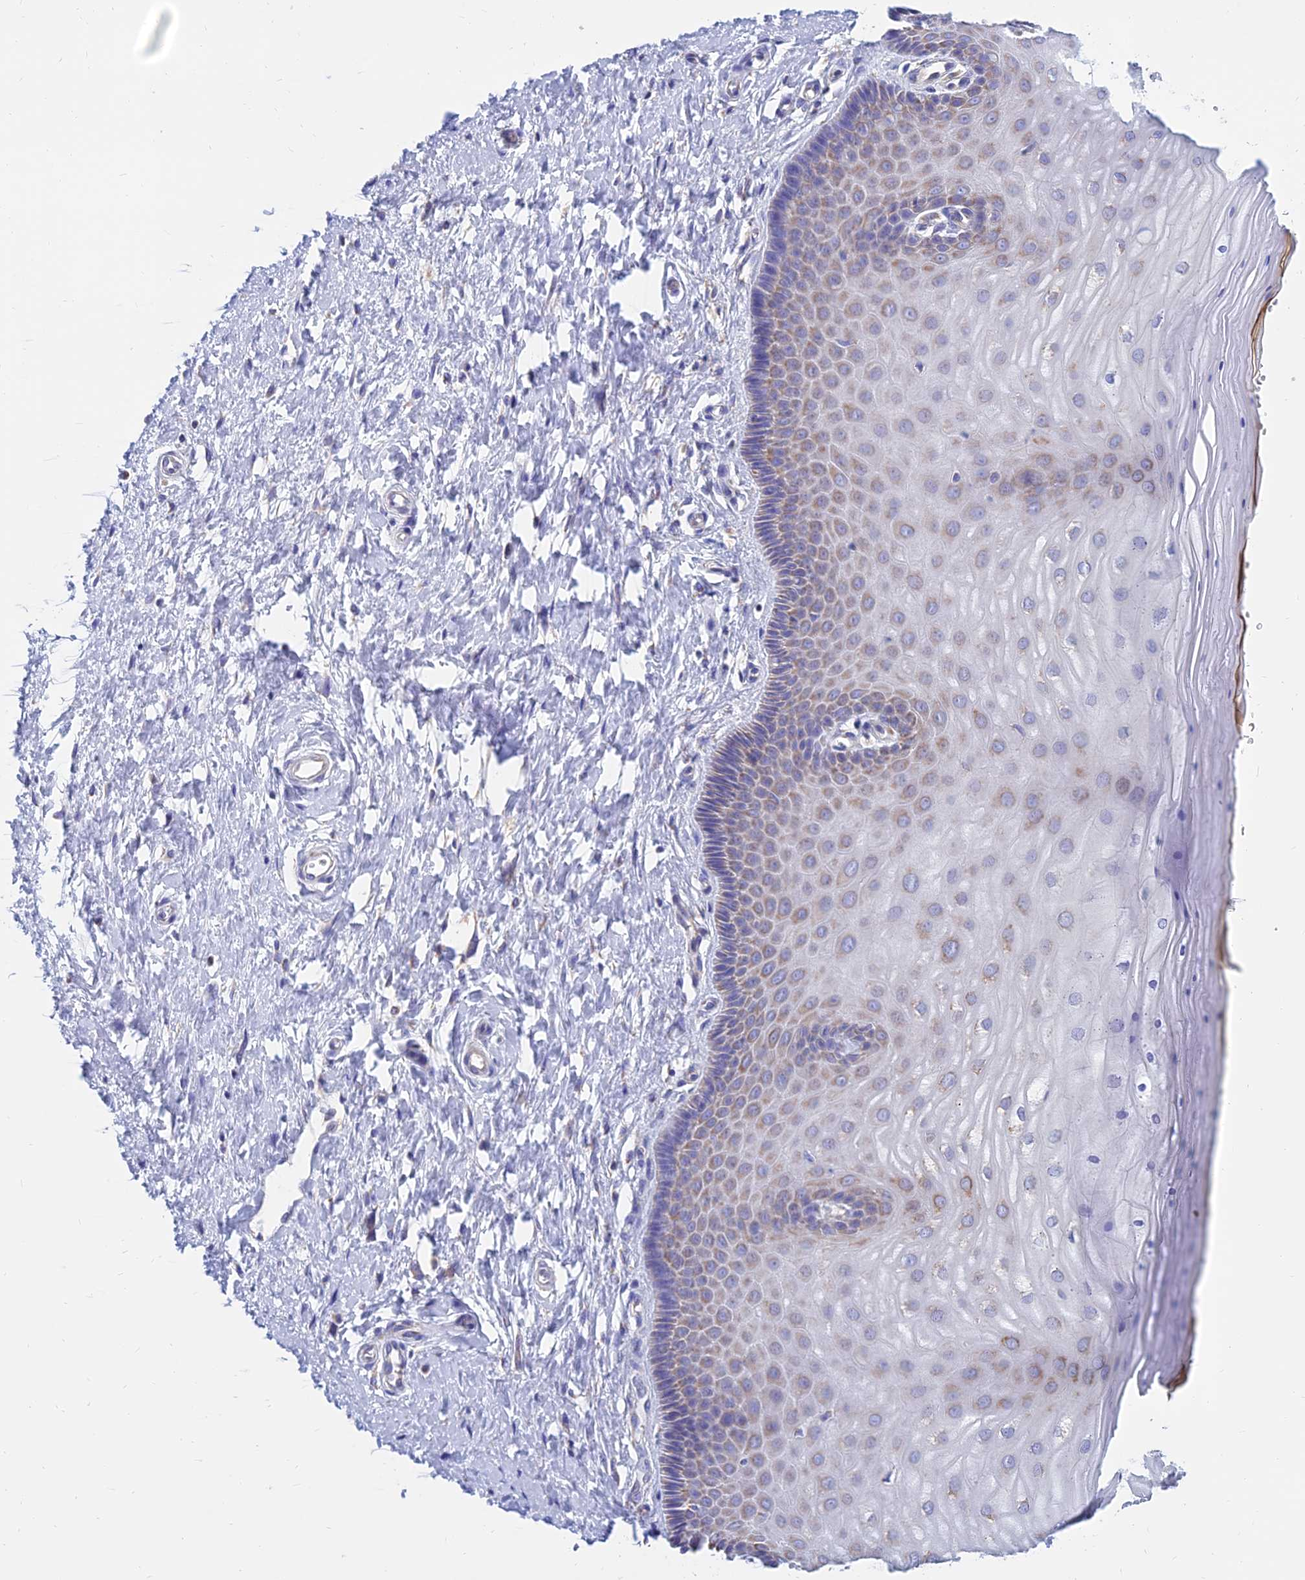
{"staining": {"intensity": "negative", "quantity": "none", "location": "none"}, "tissue": "cervix", "cell_type": "Glandular cells", "image_type": "normal", "snomed": [{"axis": "morphology", "description": "Normal tissue, NOS"}, {"axis": "topography", "description": "Cervix"}], "caption": "Immunohistochemical staining of benign cervix displays no significant staining in glandular cells. The staining was performed using DAB to visualize the protein expression in brown, while the nuclei were stained in blue with hematoxylin (Magnification: 20x).", "gene": "MGST1", "patient": {"sex": "female", "age": 55}}